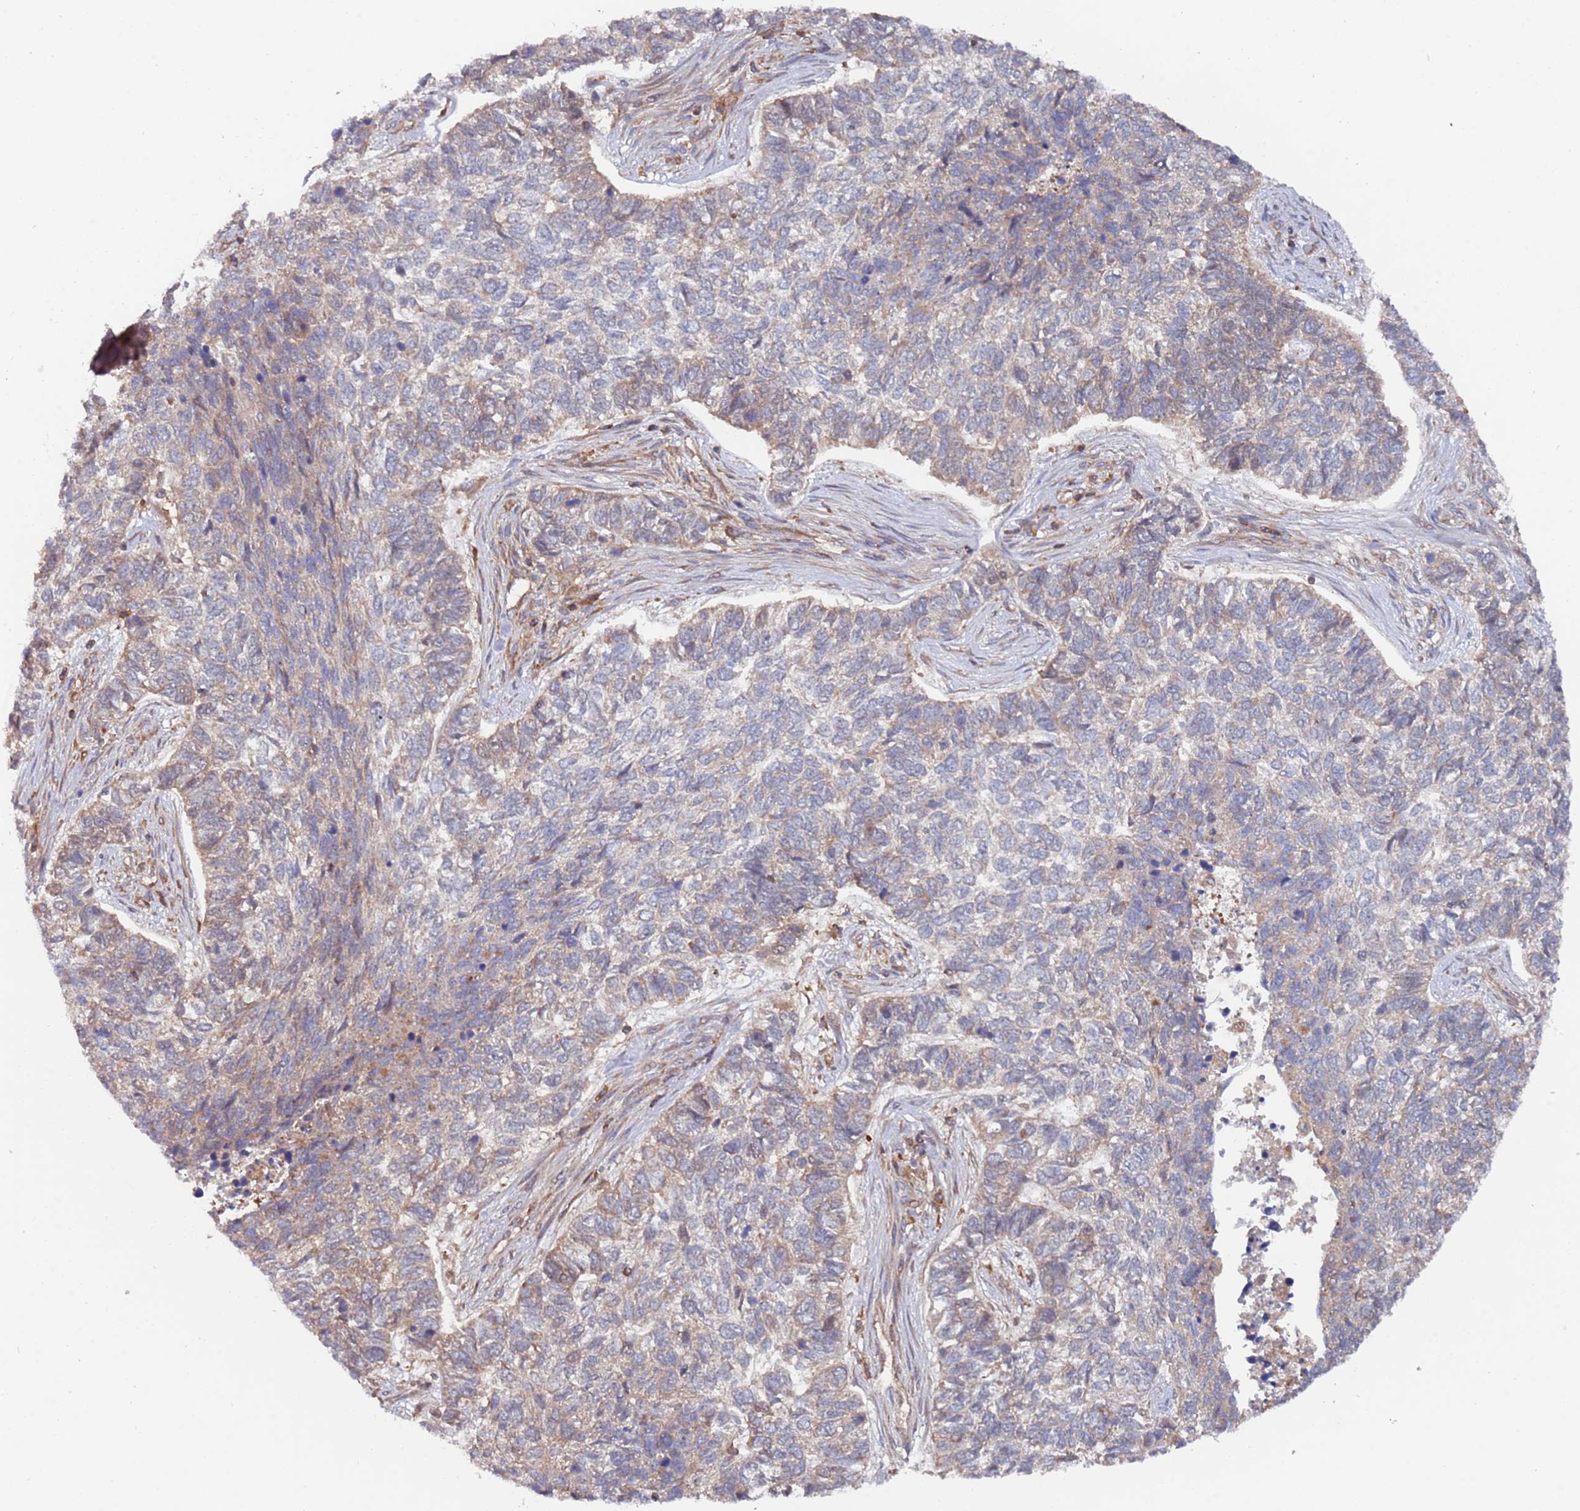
{"staining": {"intensity": "weak", "quantity": "<25%", "location": "cytoplasmic/membranous"}, "tissue": "skin cancer", "cell_type": "Tumor cells", "image_type": "cancer", "snomed": [{"axis": "morphology", "description": "Basal cell carcinoma"}, {"axis": "topography", "description": "Skin"}], "caption": "DAB (3,3'-diaminobenzidine) immunohistochemical staining of human skin basal cell carcinoma exhibits no significant expression in tumor cells.", "gene": "DDX60", "patient": {"sex": "female", "age": 65}}